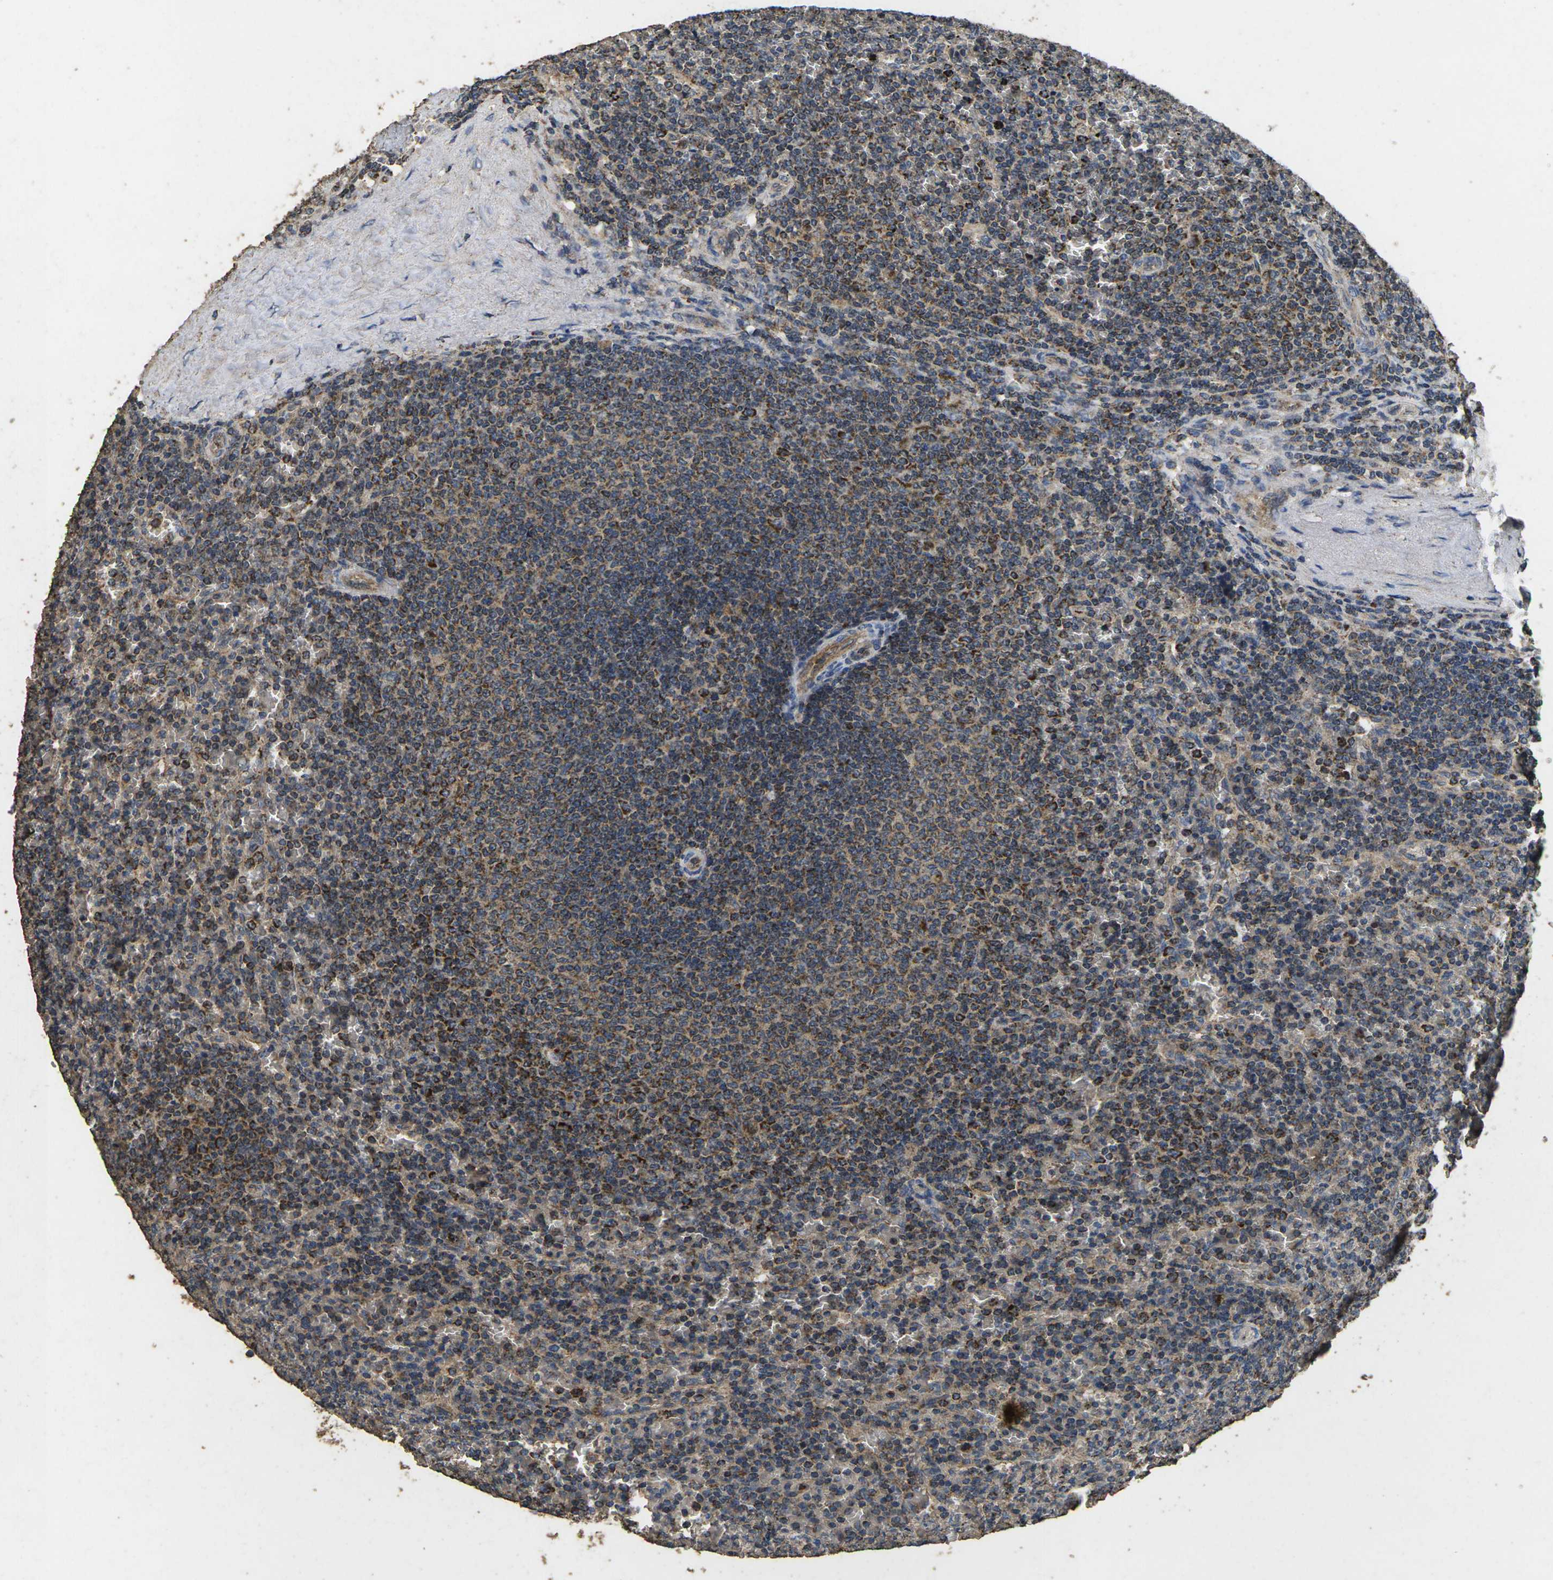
{"staining": {"intensity": "moderate", "quantity": ">75%", "location": "cytoplasmic/membranous"}, "tissue": "lymphoma", "cell_type": "Tumor cells", "image_type": "cancer", "snomed": [{"axis": "morphology", "description": "Malignant lymphoma, non-Hodgkin's type, Low grade"}, {"axis": "topography", "description": "Spleen"}], "caption": "IHC photomicrograph of lymphoma stained for a protein (brown), which reveals medium levels of moderate cytoplasmic/membranous positivity in about >75% of tumor cells.", "gene": "MAPK11", "patient": {"sex": "female", "age": 77}}